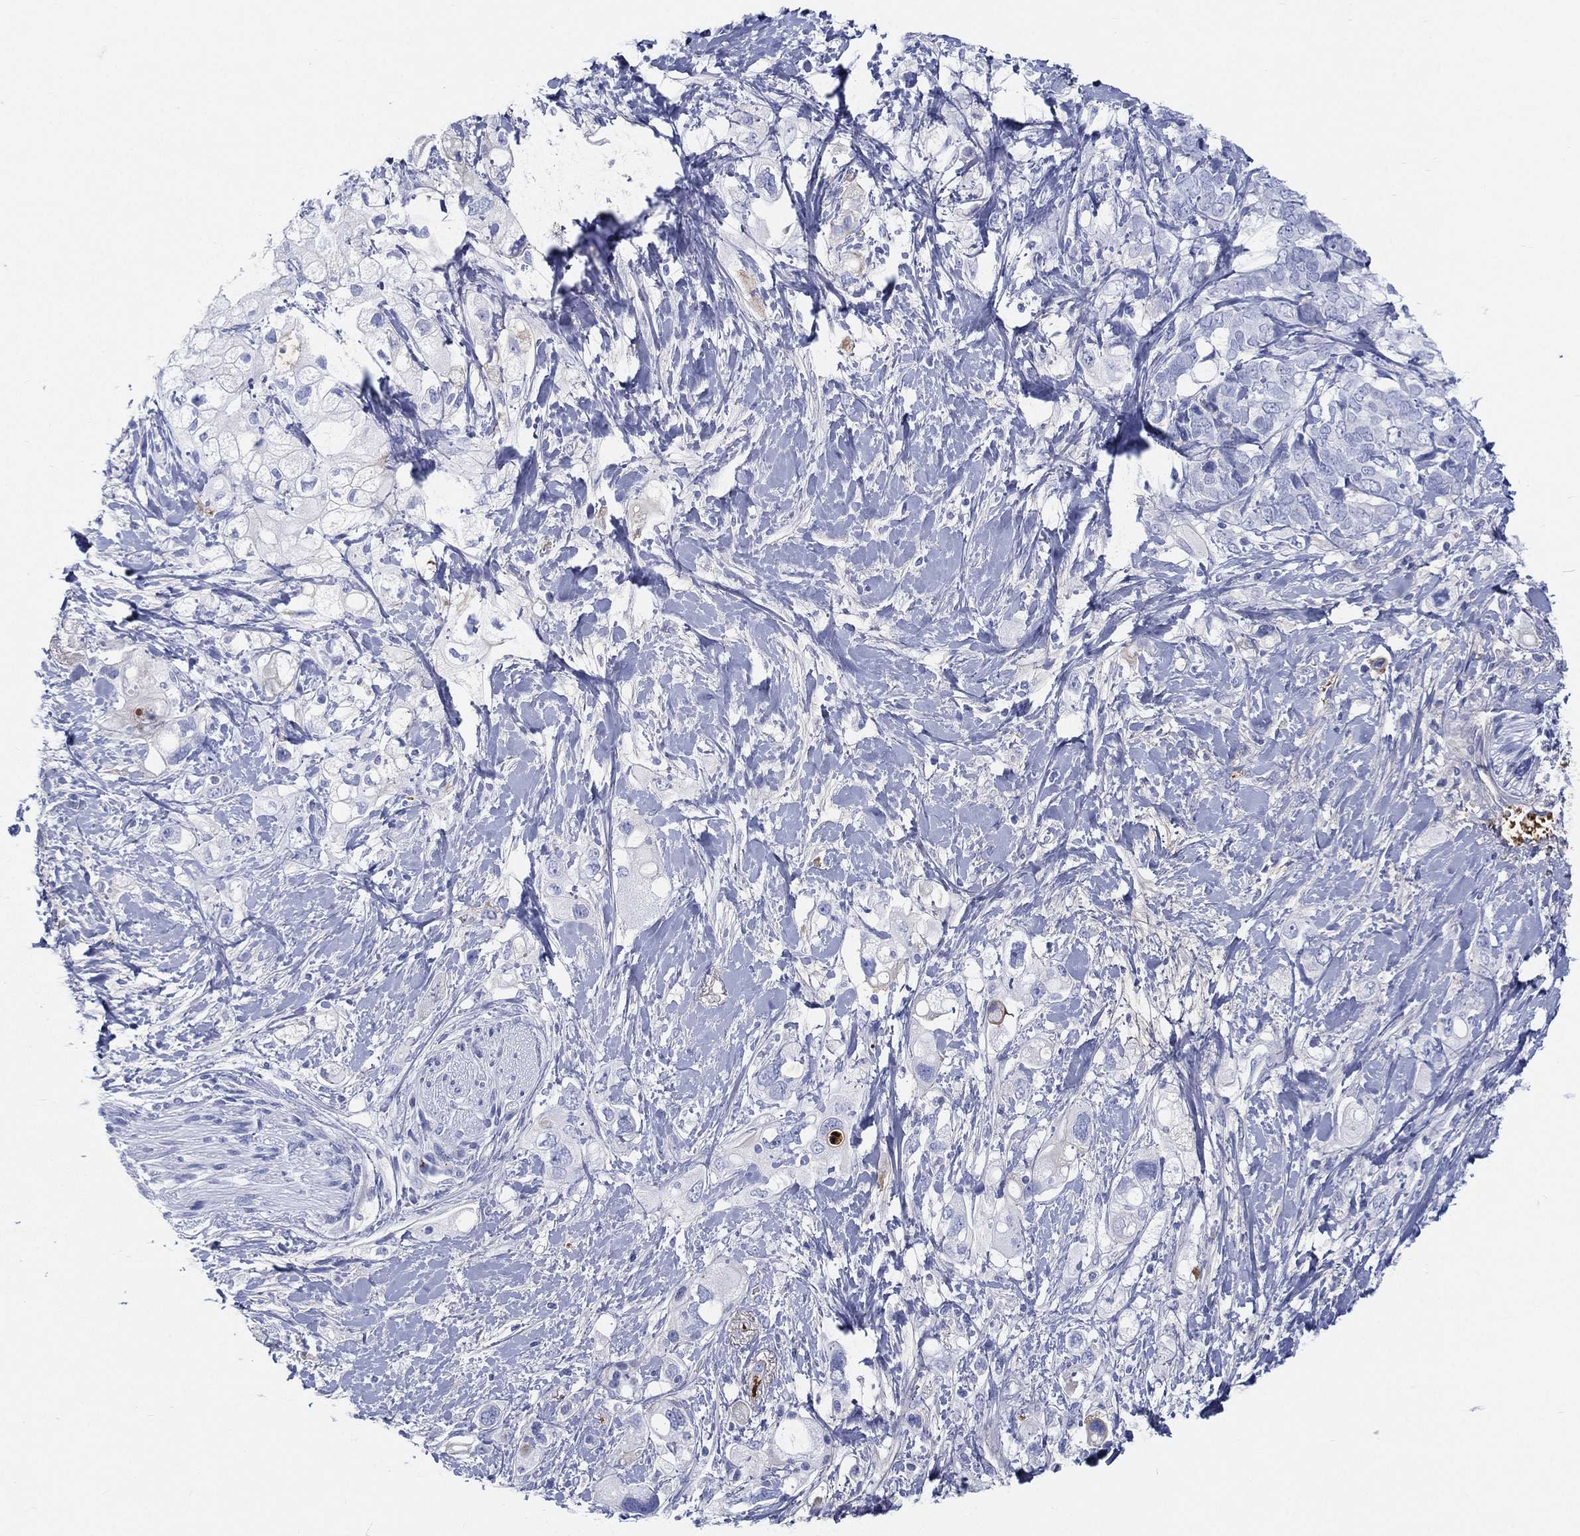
{"staining": {"intensity": "negative", "quantity": "none", "location": "none"}, "tissue": "pancreatic cancer", "cell_type": "Tumor cells", "image_type": "cancer", "snomed": [{"axis": "morphology", "description": "Adenocarcinoma, NOS"}, {"axis": "topography", "description": "Pancreas"}], "caption": "Immunohistochemistry (IHC) micrograph of neoplastic tissue: pancreatic cancer (adenocarcinoma) stained with DAB (3,3'-diaminobenzidine) reveals no significant protein positivity in tumor cells. (DAB (3,3'-diaminobenzidine) immunohistochemistry (IHC), high magnification).", "gene": "IFNB1", "patient": {"sex": "female", "age": 56}}